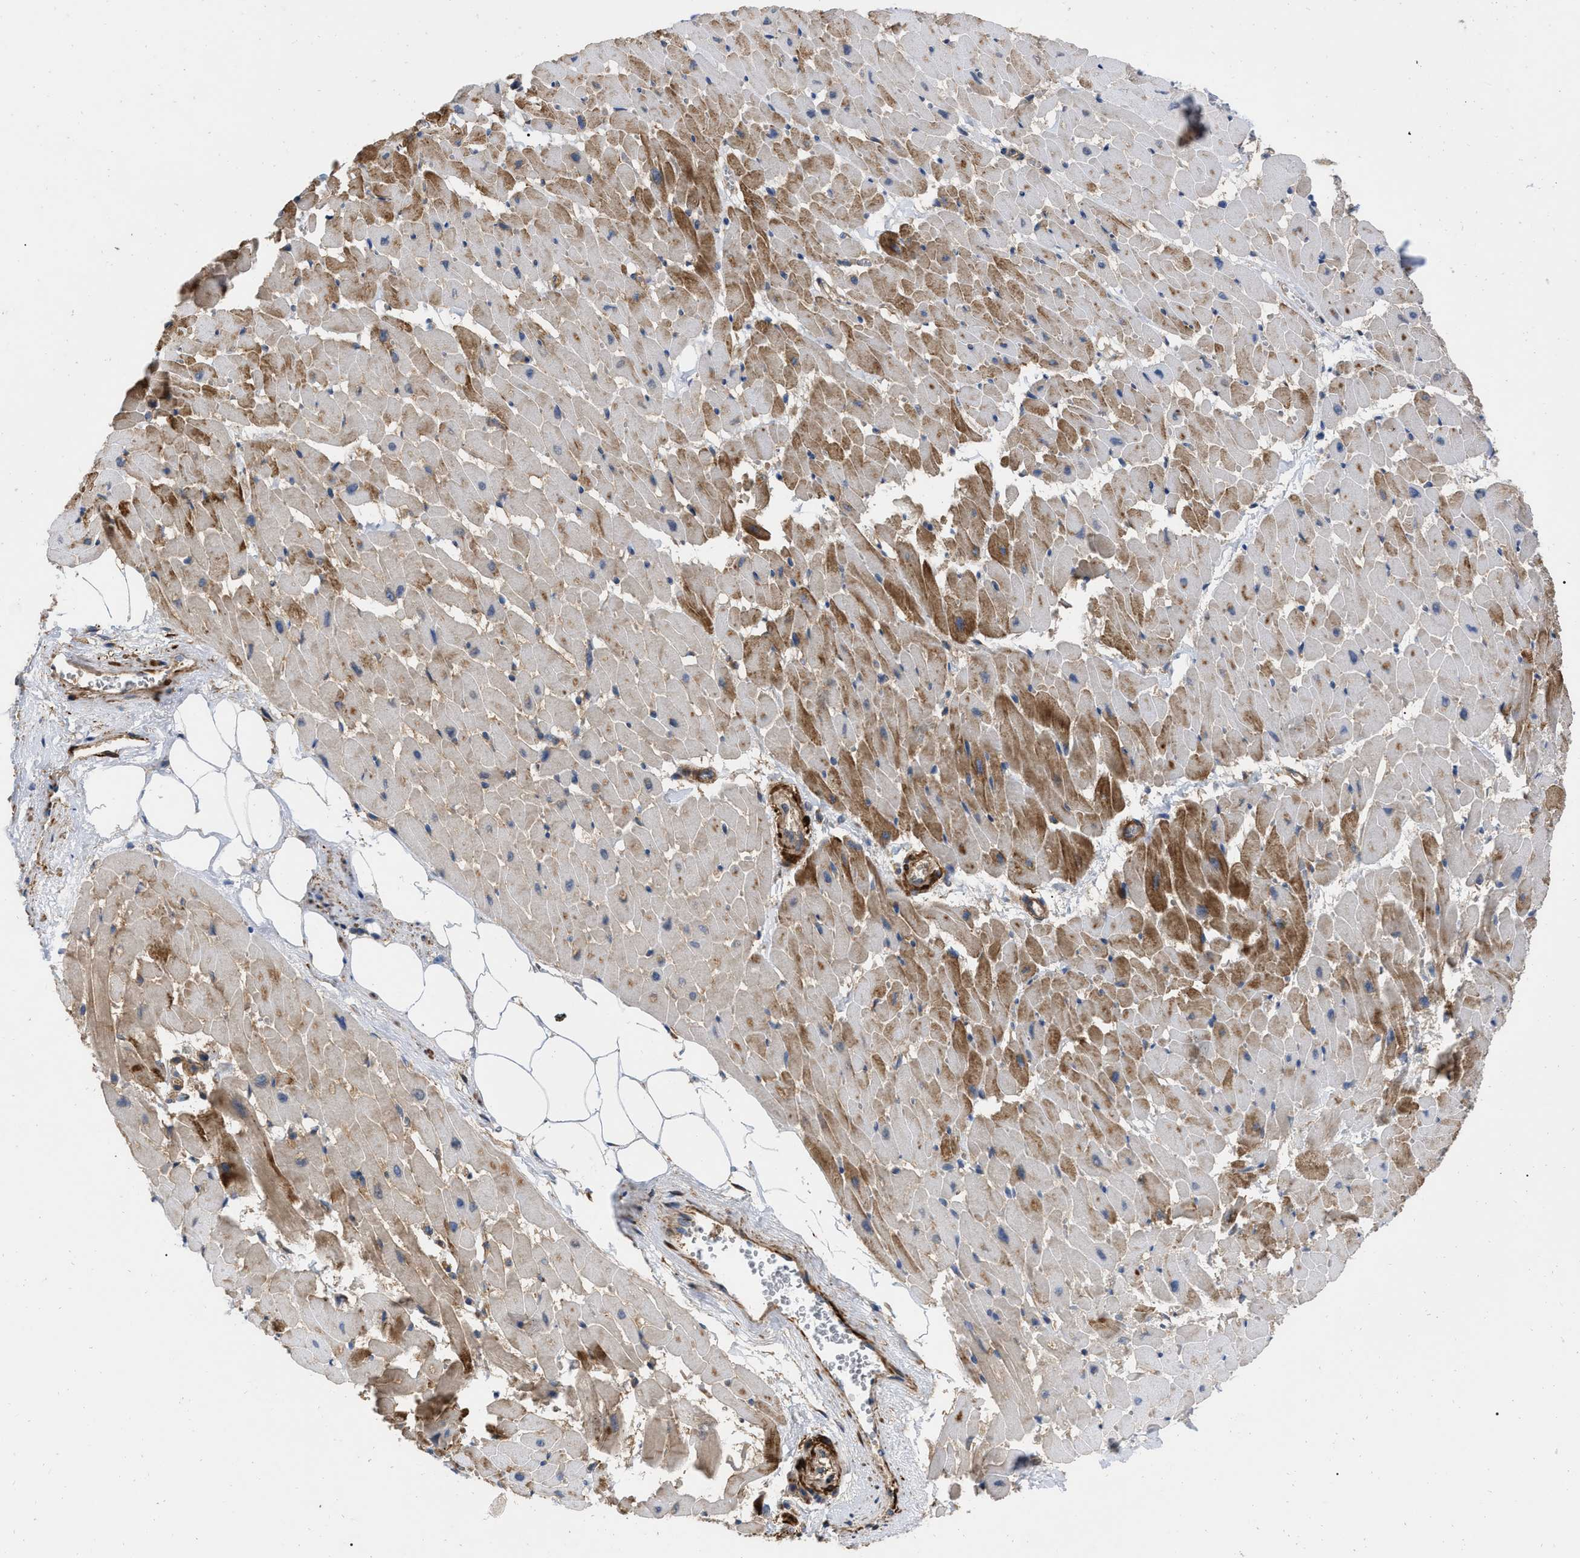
{"staining": {"intensity": "moderate", "quantity": "25%-75%", "location": "cytoplasmic/membranous"}, "tissue": "heart muscle", "cell_type": "Cardiomyocytes", "image_type": "normal", "snomed": [{"axis": "morphology", "description": "Normal tissue, NOS"}, {"axis": "topography", "description": "Heart"}], "caption": "High-power microscopy captured an immunohistochemistry (IHC) photomicrograph of benign heart muscle, revealing moderate cytoplasmic/membranous positivity in approximately 25%-75% of cardiomyocytes. The staining was performed using DAB to visualize the protein expression in brown, while the nuclei were stained in blue with hematoxylin (Magnification: 20x).", "gene": "RABEP1", "patient": {"sex": "female", "age": 19}}